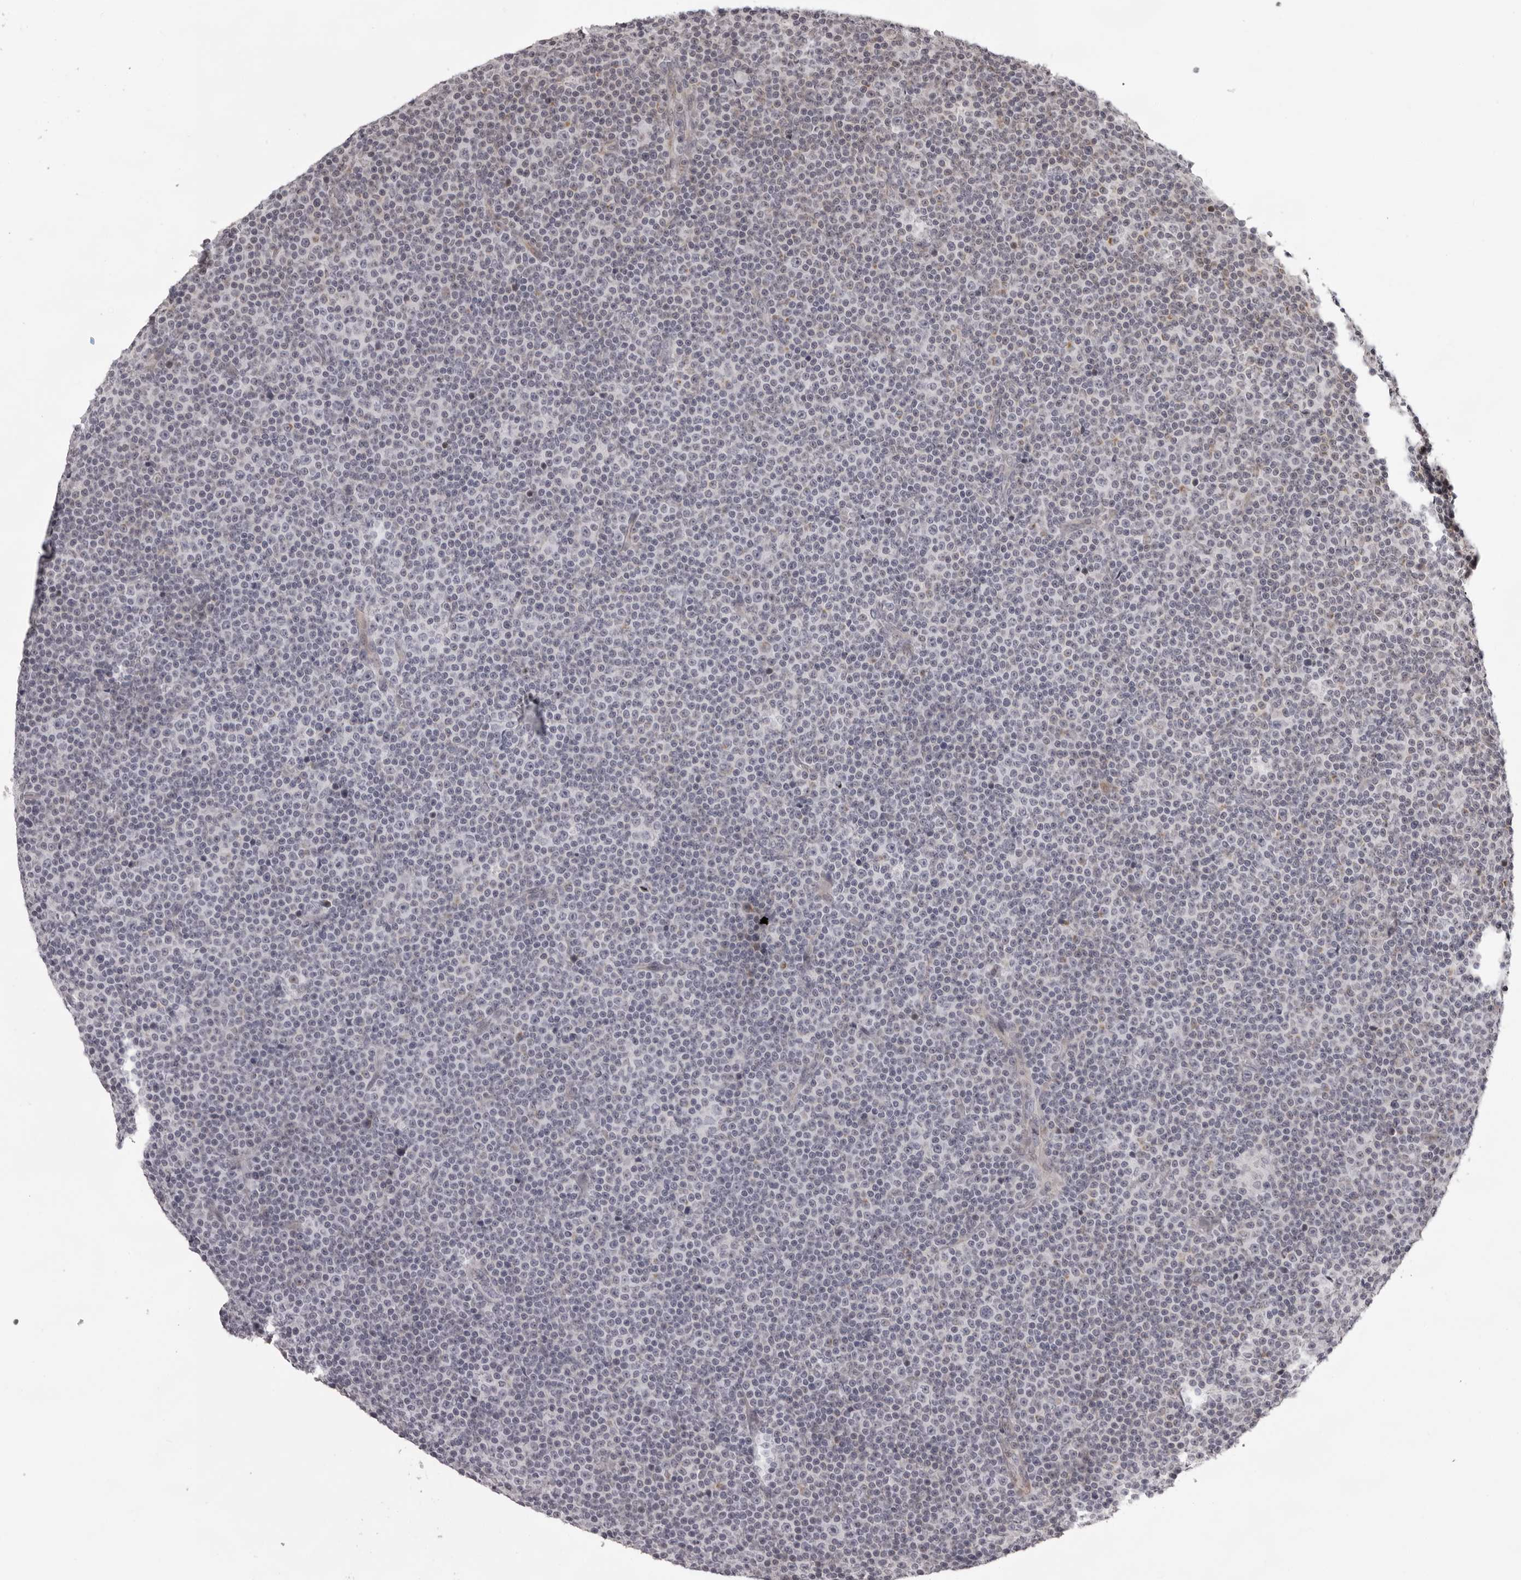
{"staining": {"intensity": "negative", "quantity": "none", "location": "none"}, "tissue": "lymphoma", "cell_type": "Tumor cells", "image_type": "cancer", "snomed": [{"axis": "morphology", "description": "Malignant lymphoma, non-Hodgkin's type, Low grade"}, {"axis": "topography", "description": "Lymph node"}], "caption": "An image of human lymphoma is negative for staining in tumor cells.", "gene": "NUDT18", "patient": {"sex": "female", "age": 67}}